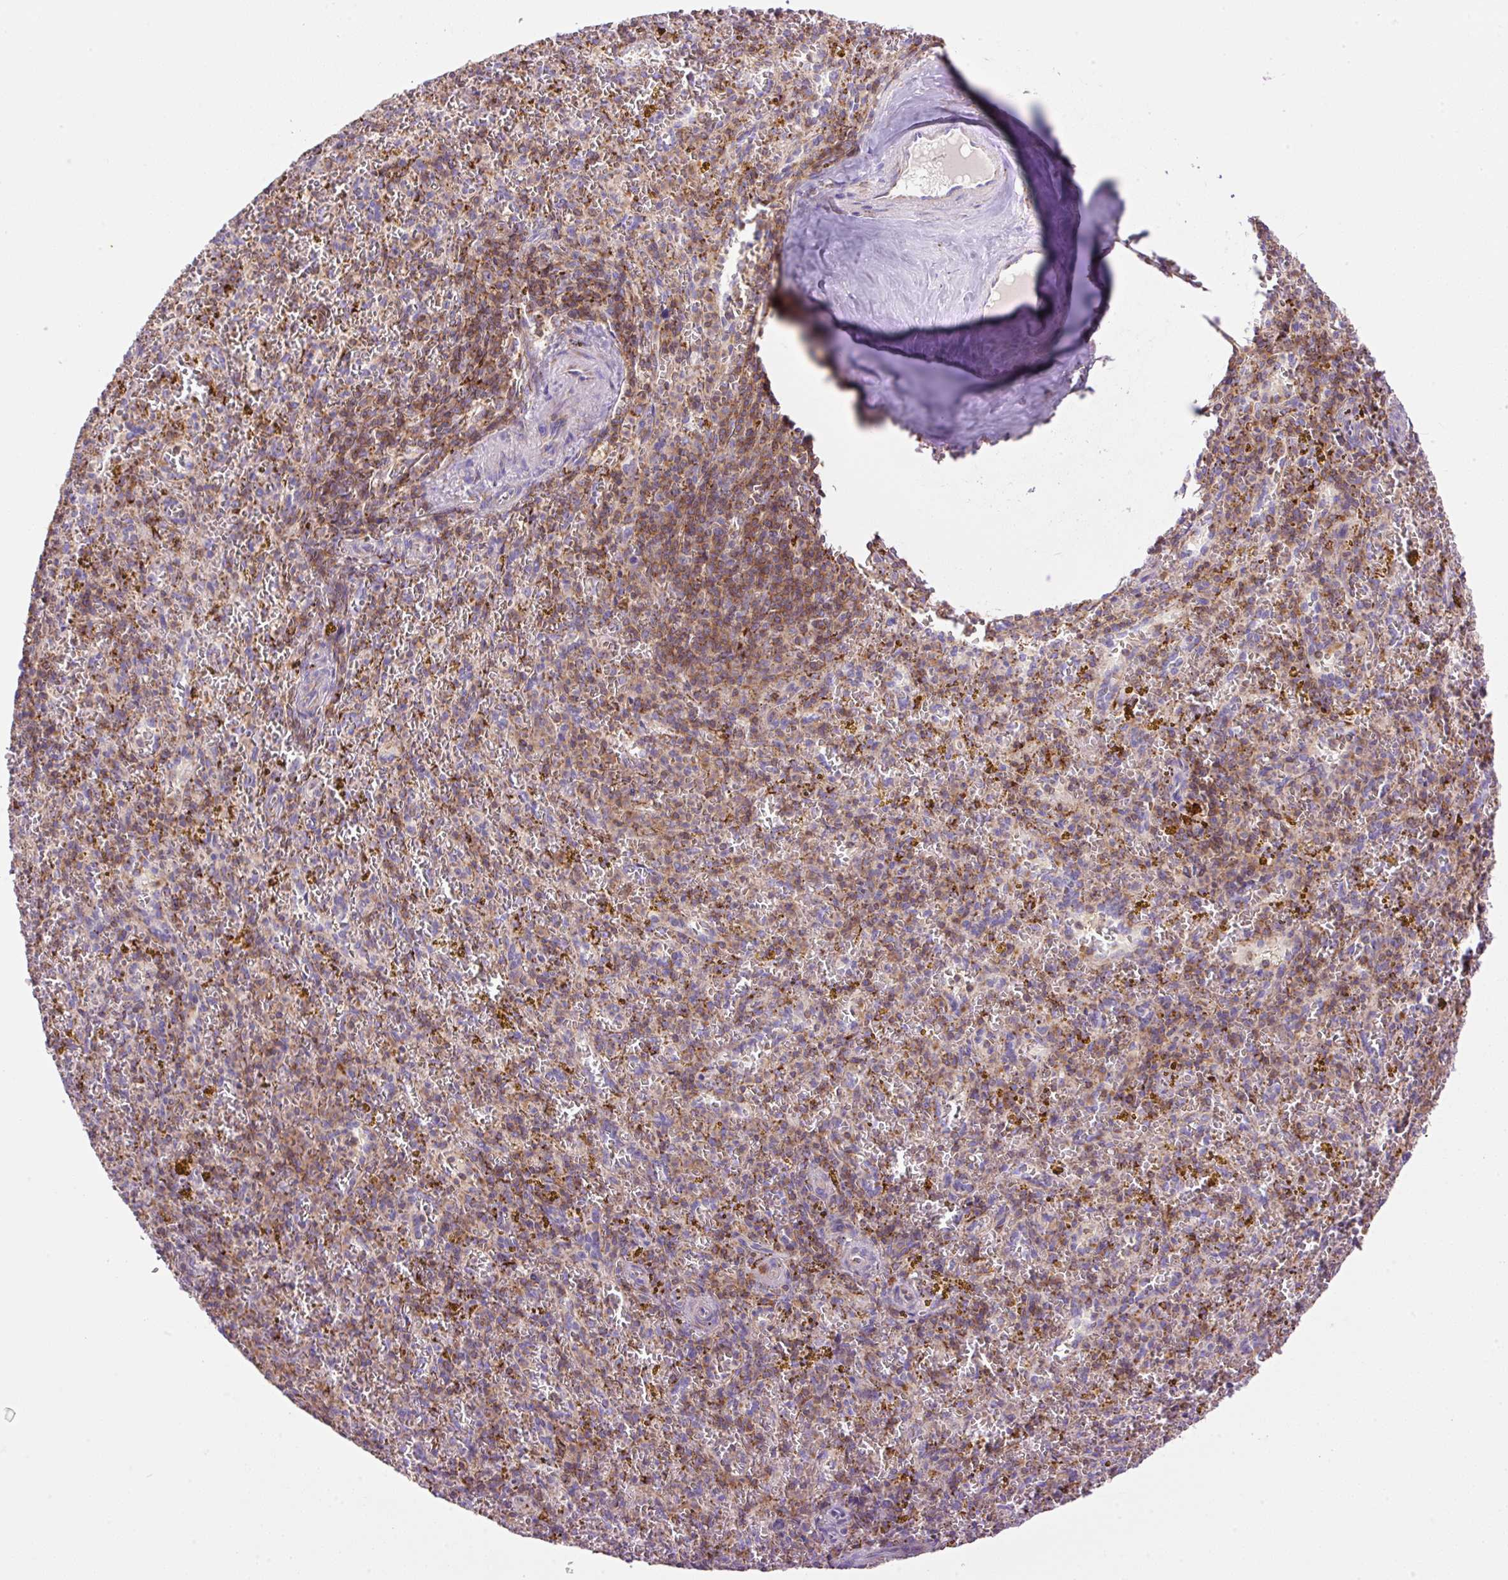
{"staining": {"intensity": "moderate", "quantity": "25%-75%", "location": "cytoplasmic/membranous"}, "tissue": "spleen", "cell_type": "Cells in red pulp", "image_type": "normal", "snomed": [{"axis": "morphology", "description": "Normal tissue, NOS"}, {"axis": "topography", "description": "Spleen"}], "caption": "This micrograph exhibits IHC staining of normal human spleen, with medium moderate cytoplasmic/membranous positivity in about 25%-75% of cells in red pulp.", "gene": "NF1", "patient": {"sex": "male", "age": 57}}